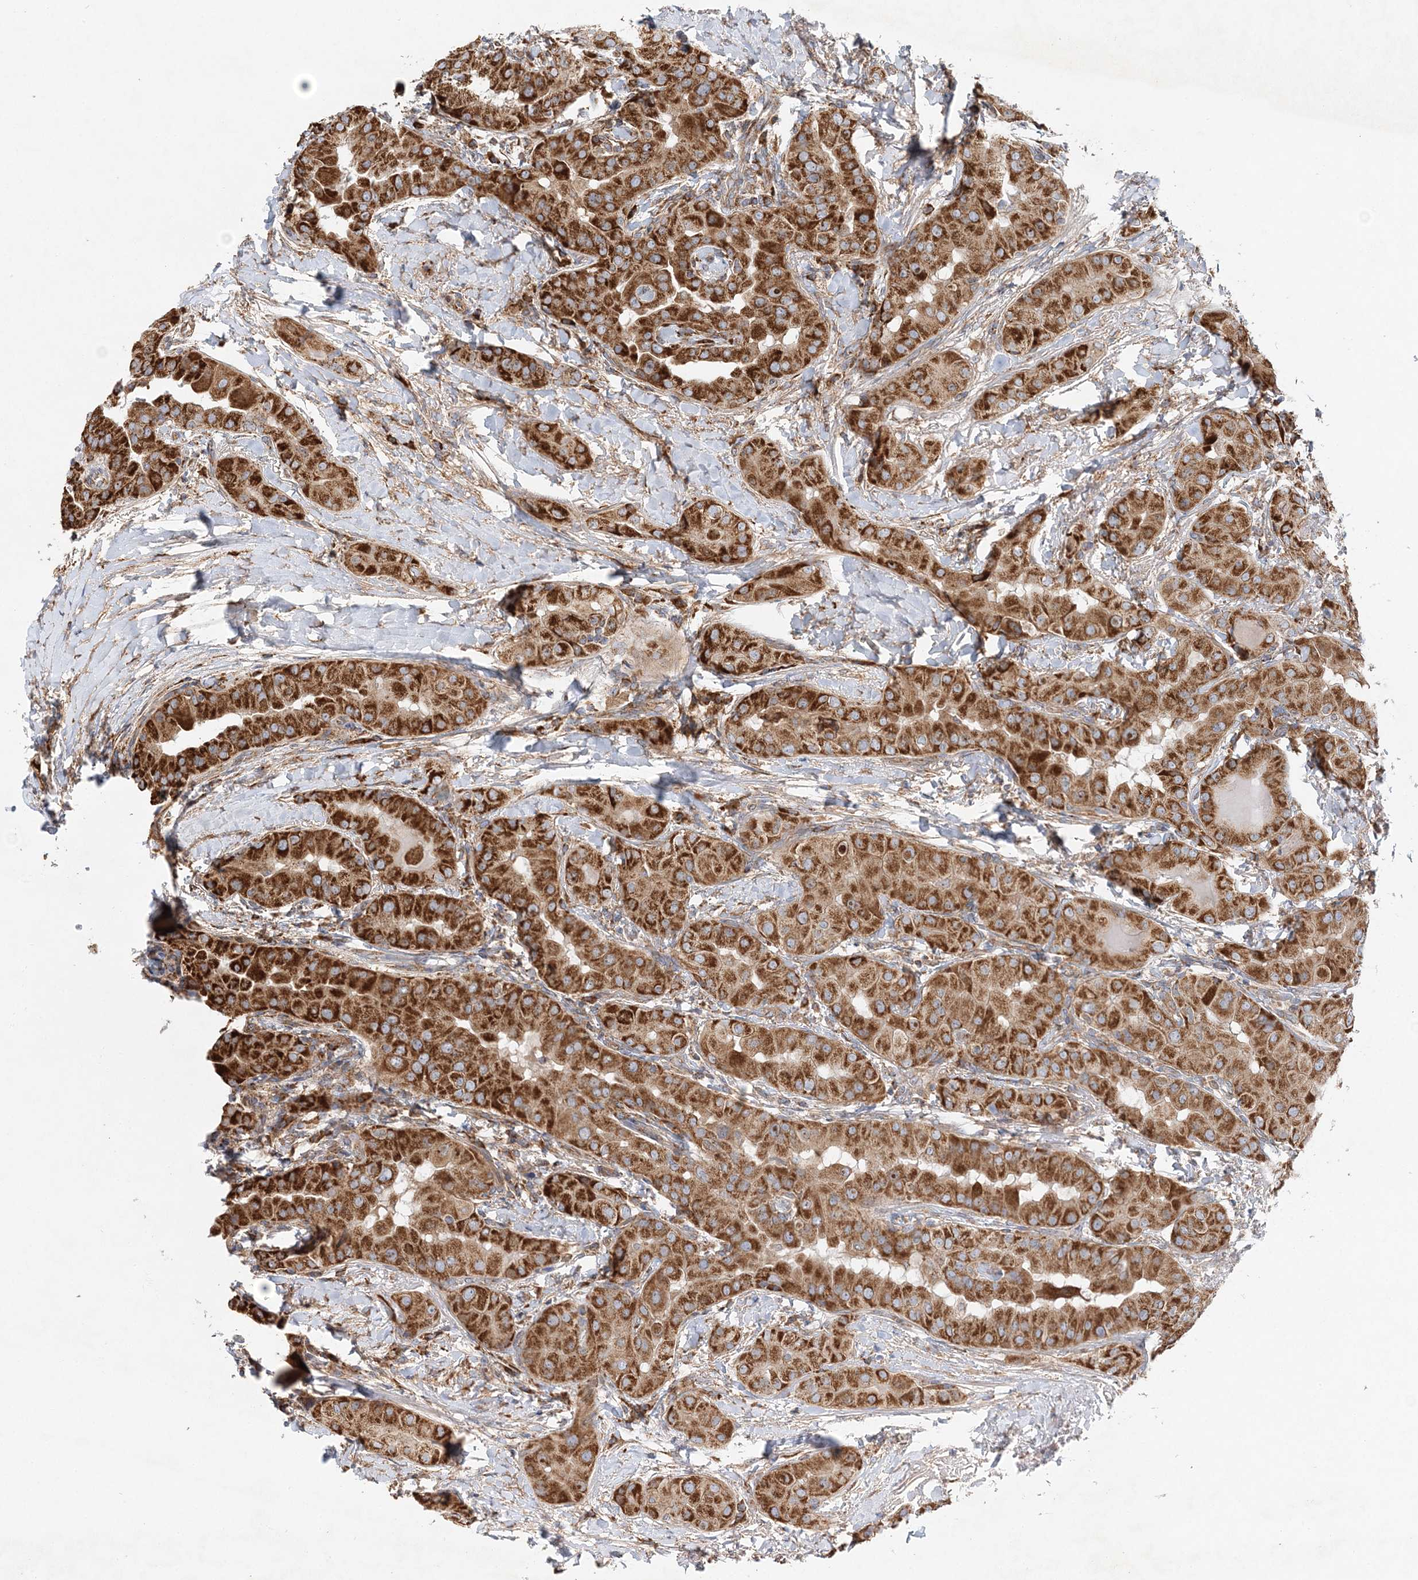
{"staining": {"intensity": "strong", "quantity": ">75%", "location": "cytoplasmic/membranous"}, "tissue": "thyroid cancer", "cell_type": "Tumor cells", "image_type": "cancer", "snomed": [{"axis": "morphology", "description": "Papillary adenocarcinoma, NOS"}, {"axis": "topography", "description": "Thyroid gland"}], "caption": "Brown immunohistochemical staining in thyroid papillary adenocarcinoma shows strong cytoplasmic/membranous staining in about >75% of tumor cells.", "gene": "ZFYVE16", "patient": {"sex": "male", "age": 33}}